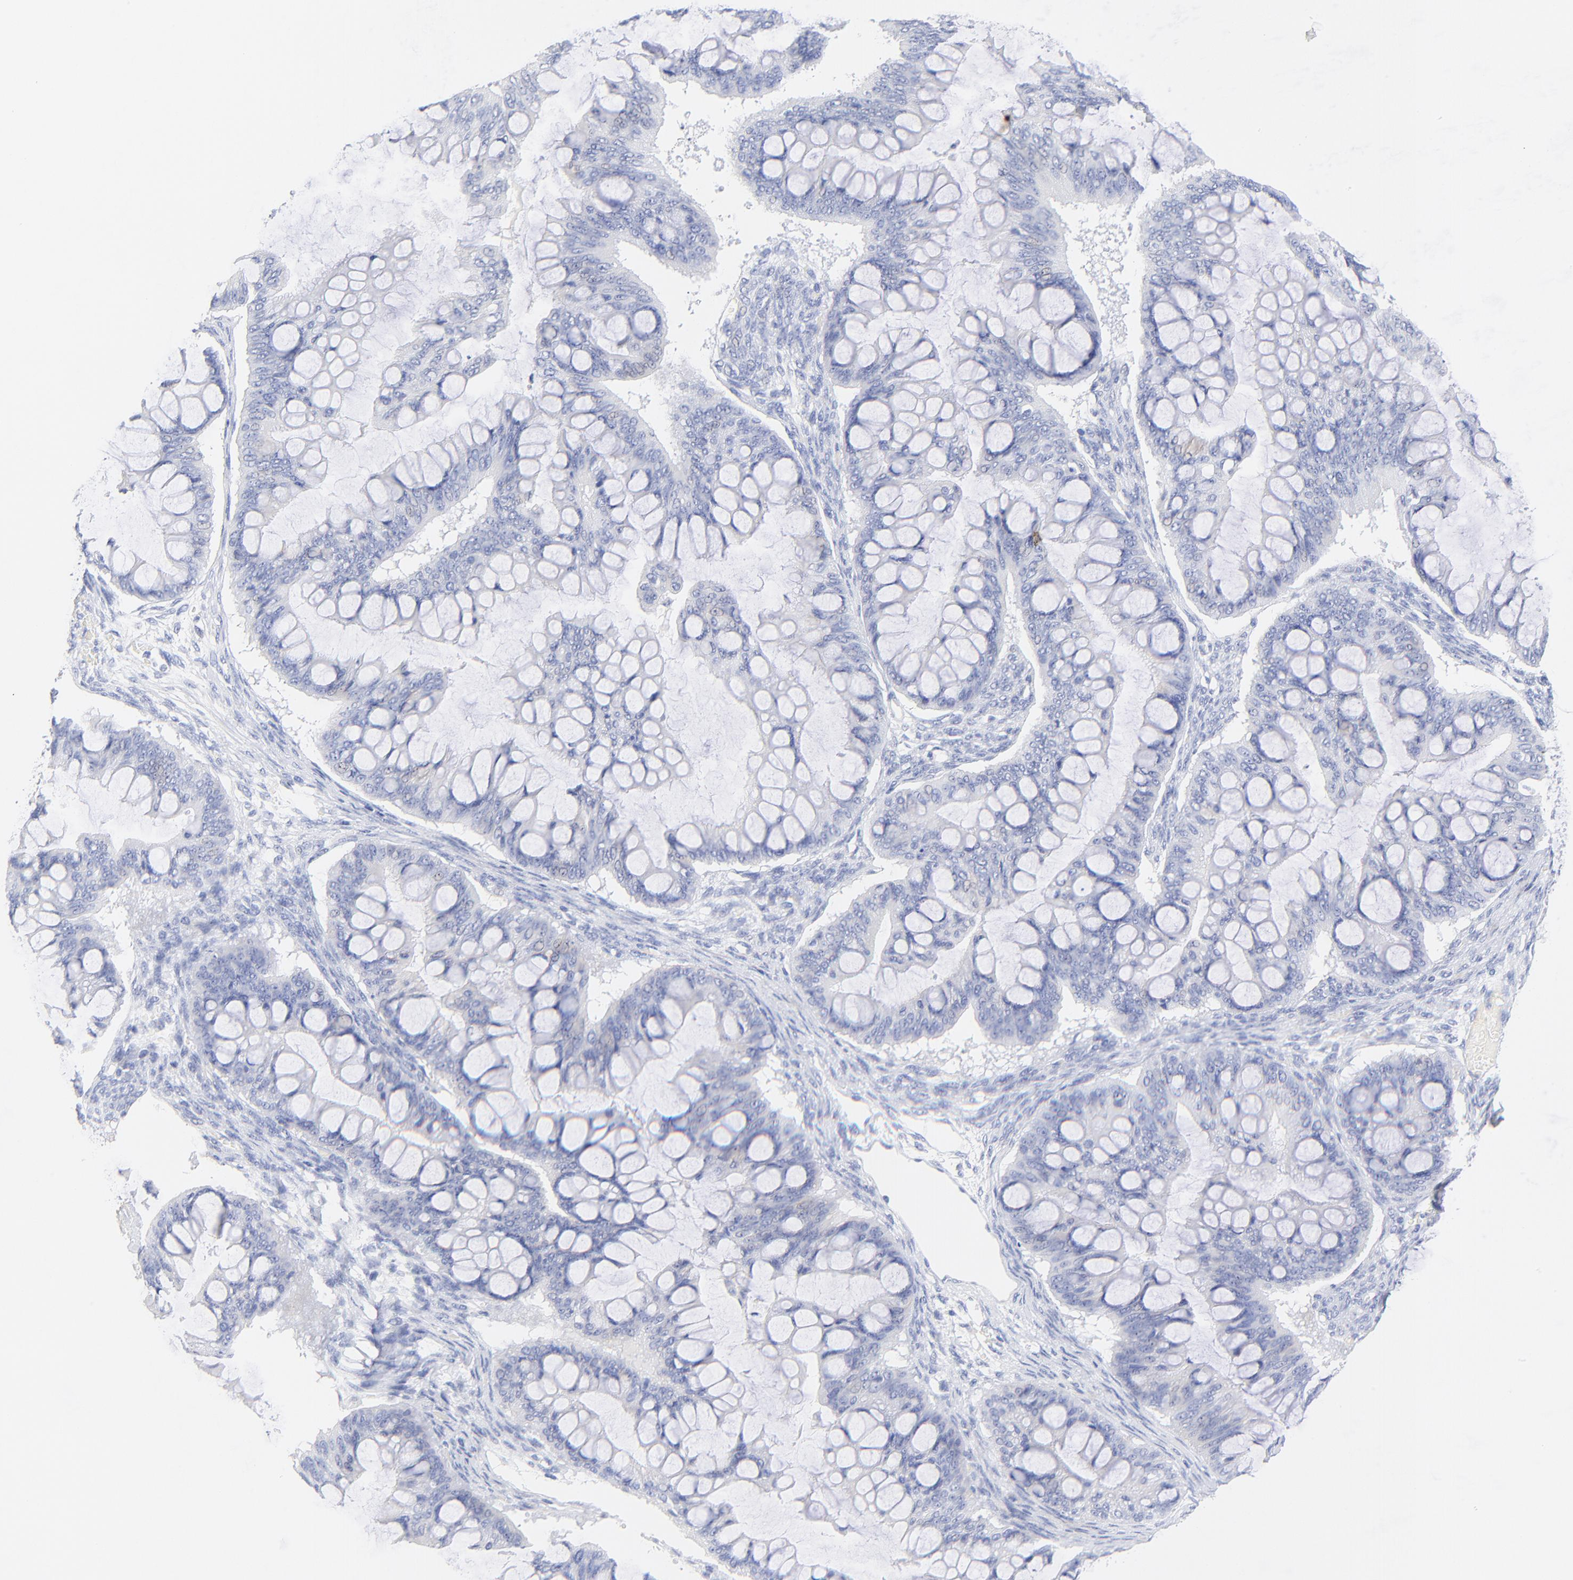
{"staining": {"intensity": "negative", "quantity": "none", "location": "none"}, "tissue": "ovarian cancer", "cell_type": "Tumor cells", "image_type": "cancer", "snomed": [{"axis": "morphology", "description": "Cystadenocarcinoma, mucinous, NOS"}, {"axis": "topography", "description": "Ovary"}], "caption": "Mucinous cystadenocarcinoma (ovarian) stained for a protein using IHC demonstrates no expression tumor cells.", "gene": "SULT4A1", "patient": {"sex": "female", "age": 73}}